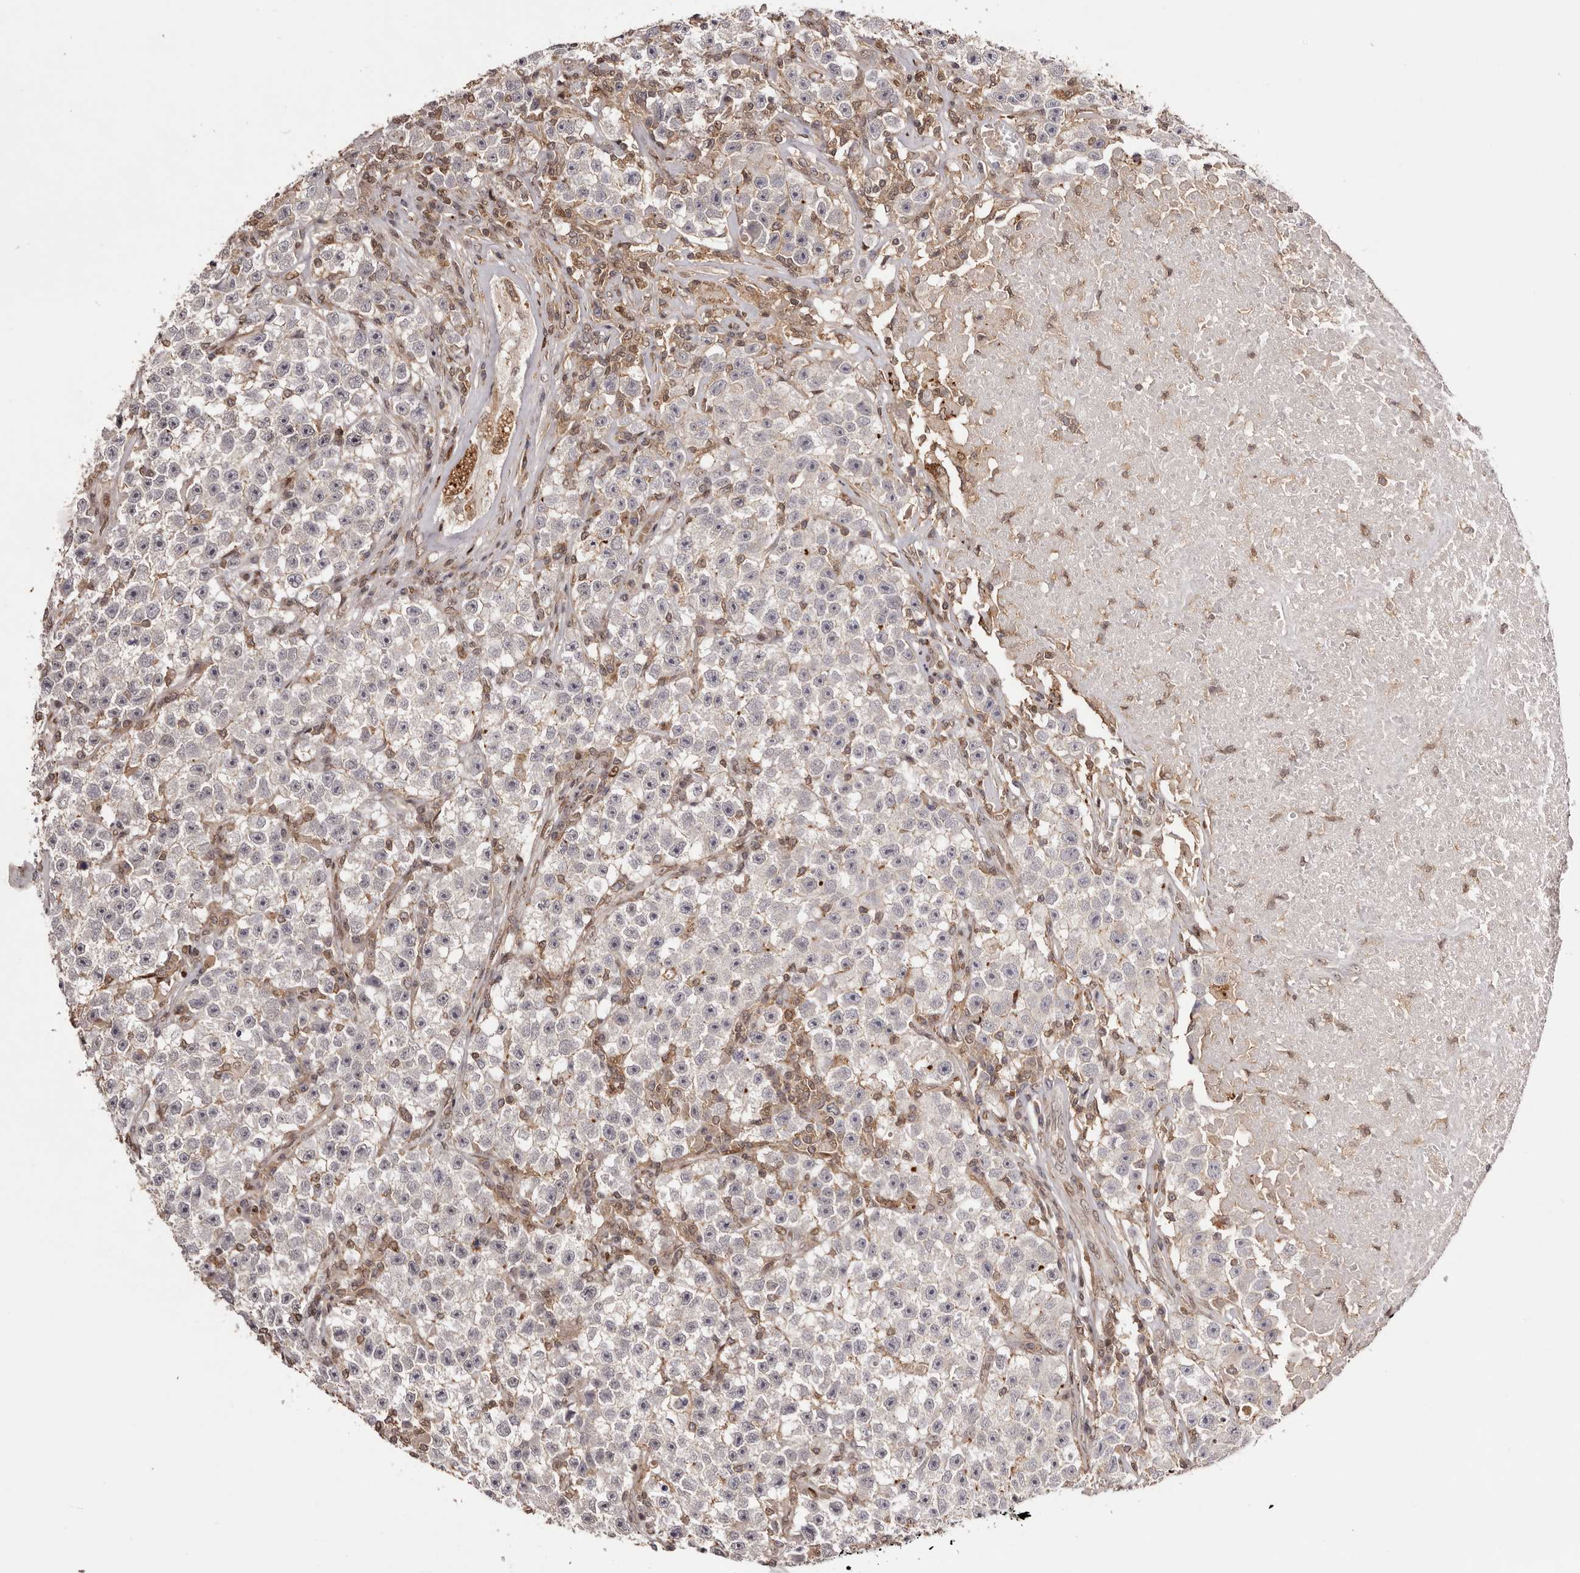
{"staining": {"intensity": "negative", "quantity": "none", "location": "none"}, "tissue": "testis cancer", "cell_type": "Tumor cells", "image_type": "cancer", "snomed": [{"axis": "morphology", "description": "Seminoma, NOS"}, {"axis": "topography", "description": "Testis"}], "caption": "DAB immunohistochemical staining of testis cancer exhibits no significant positivity in tumor cells. The staining is performed using DAB (3,3'-diaminobenzidine) brown chromogen with nuclei counter-stained in using hematoxylin.", "gene": "FBXO5", "patient": {"sex": "male", "age": 22}}